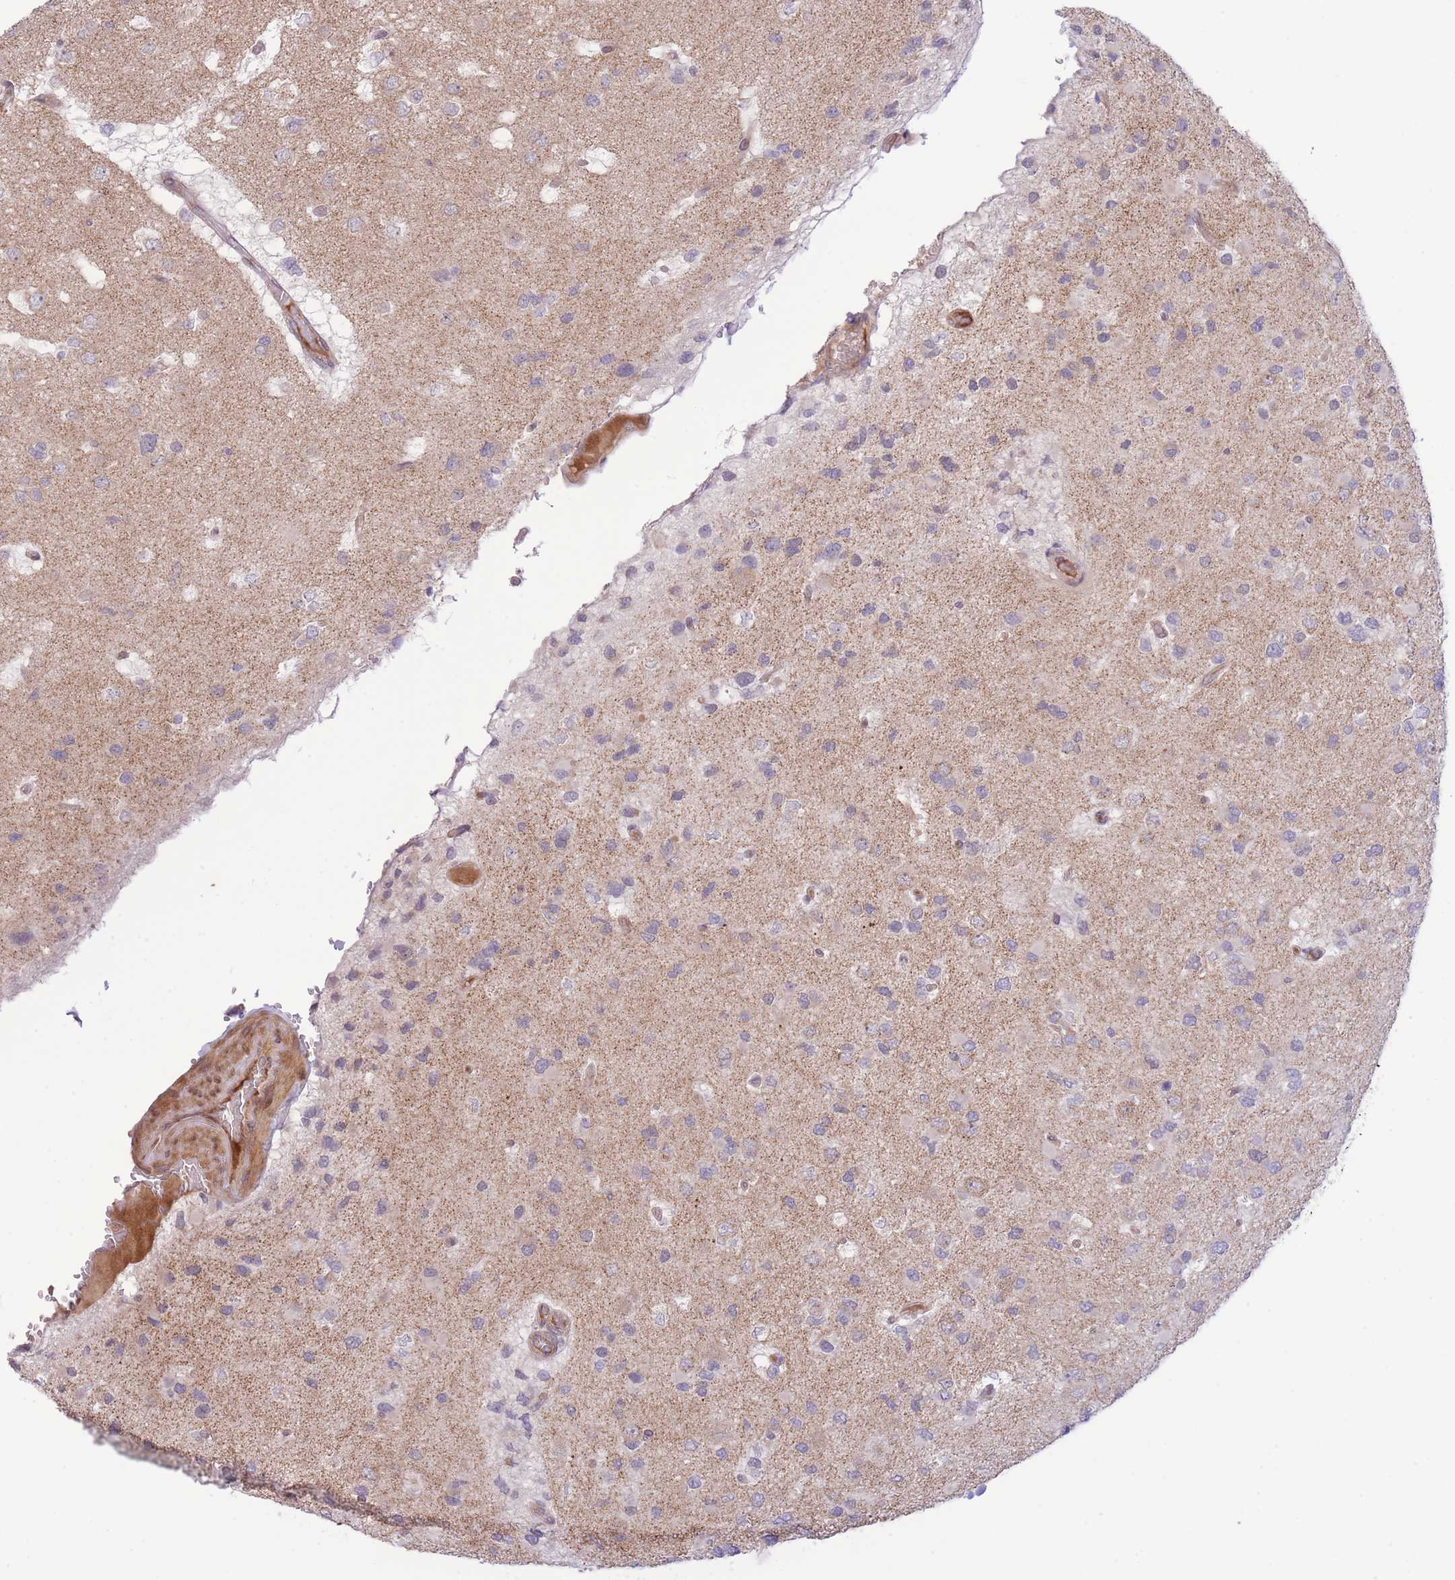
{"staining": {"intensity": "weak", "quantity": "25%-75%", "location": "cytoplasmic/membranous"}, "tissue": "glioma", "cell_type": "Tumor cells", "image_type": "cancer", "snomed": [{"axis": "morphology", "description": "Glioma, malignant, High grade"}, {"axis": "topography", "description": "Brain"}], "caption": "This image demonstrates glioma stained with immunohistochemistry (IHC) to label a protein in brown. The cytoplasmic/membranous of tumor cells show weak positivity for the protein. Nuclei are counter-stained blue.", "gene": "CDC25B", "patient": {"sex": "male", "age": 53}}